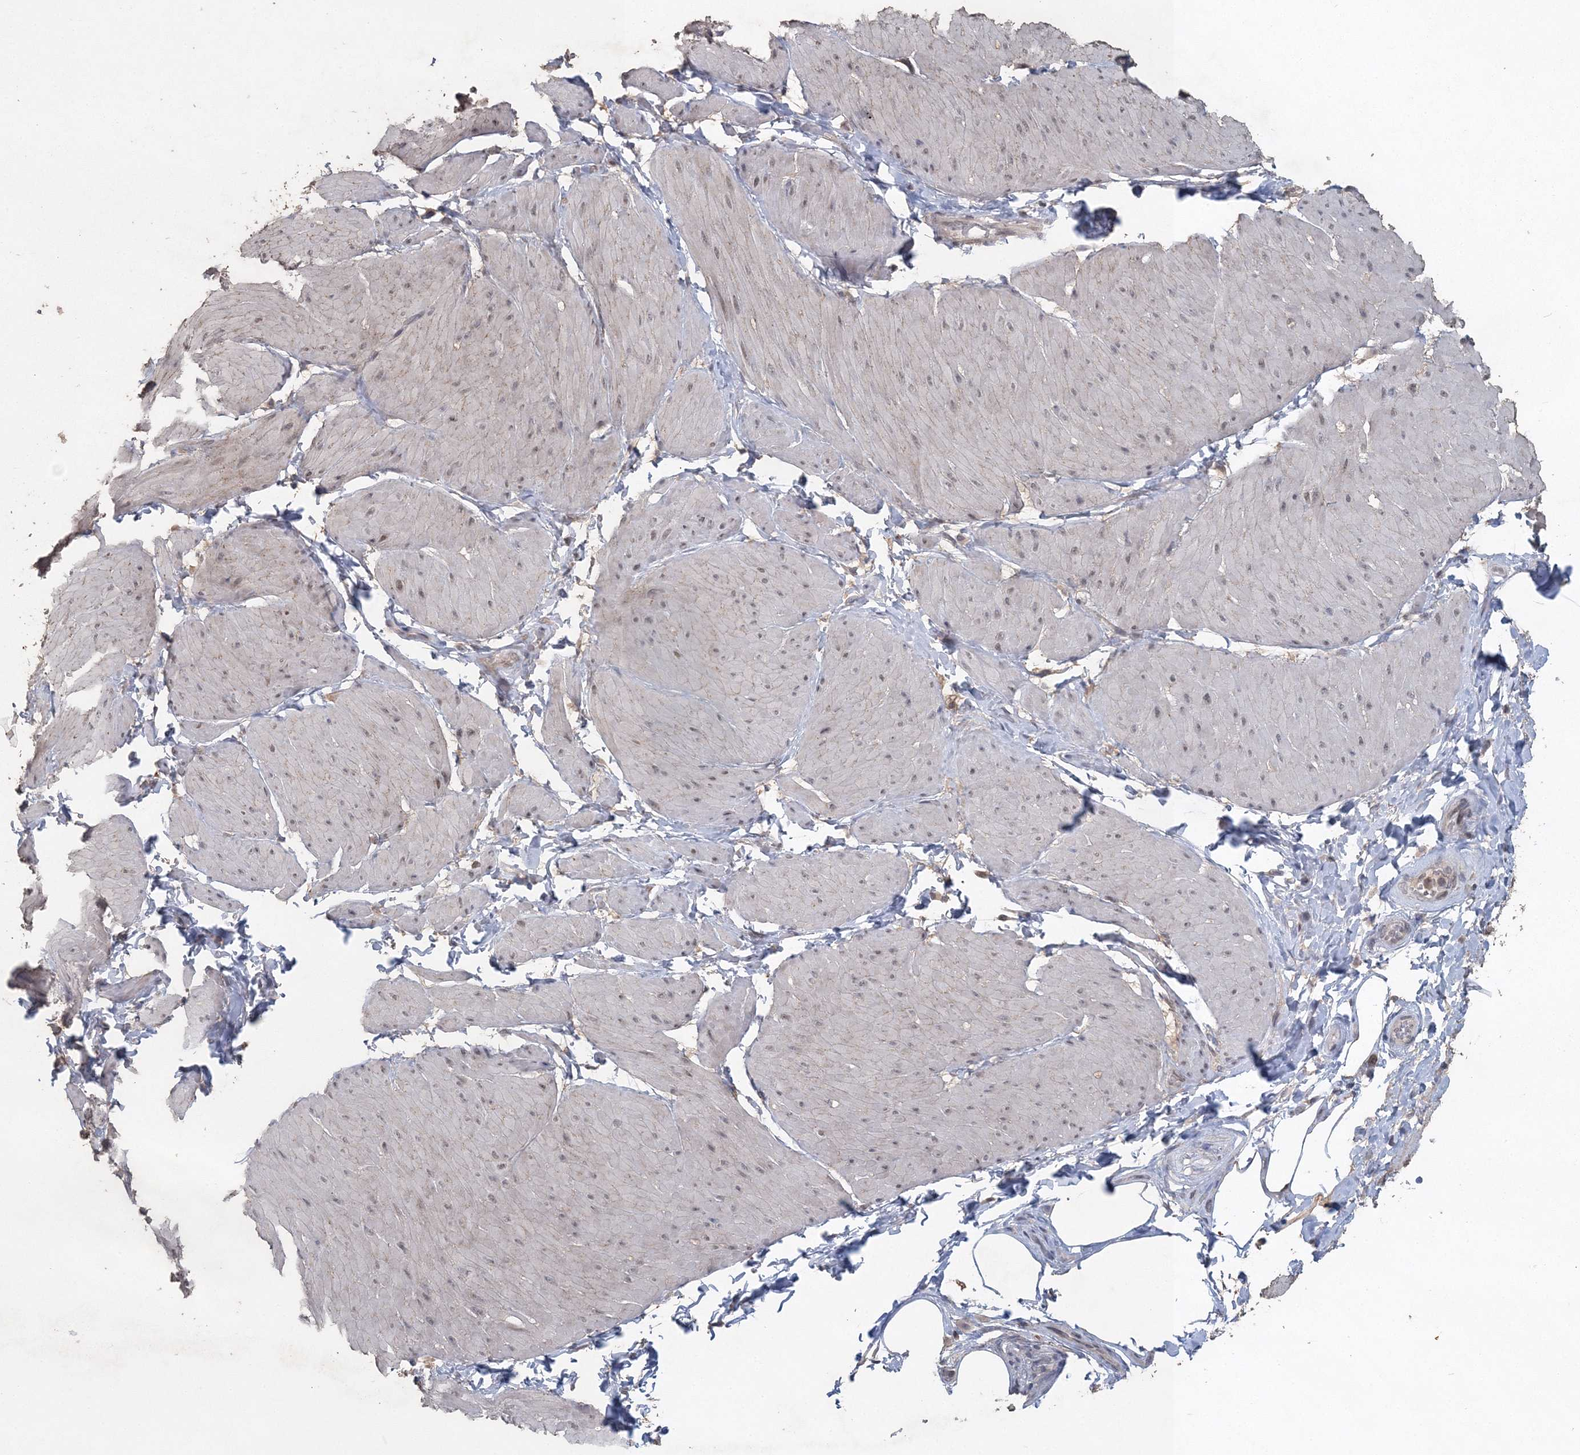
{"staining": {"intensity": "negative", "quantity": "none", "location": "none"}, "tissue": "smooth muscle", "cell_type": "Smooth muscle cells", "image_type": "normal", "snomed": [{"axis": "morphology", "description": "Urothelial carcinoma, High grade"}, {"axis": "topography", "description": "Urinary bladder"}], "caption": "Image shows no significant protein staining in smooth muscle cells of unremarkable smooth muscle. The staining is performed using DAB brown chromogen with nuclei counter-stained in using hematoxylin.", "gene": "UIMC1", "patient": {"sex": "male", "age": 46}}